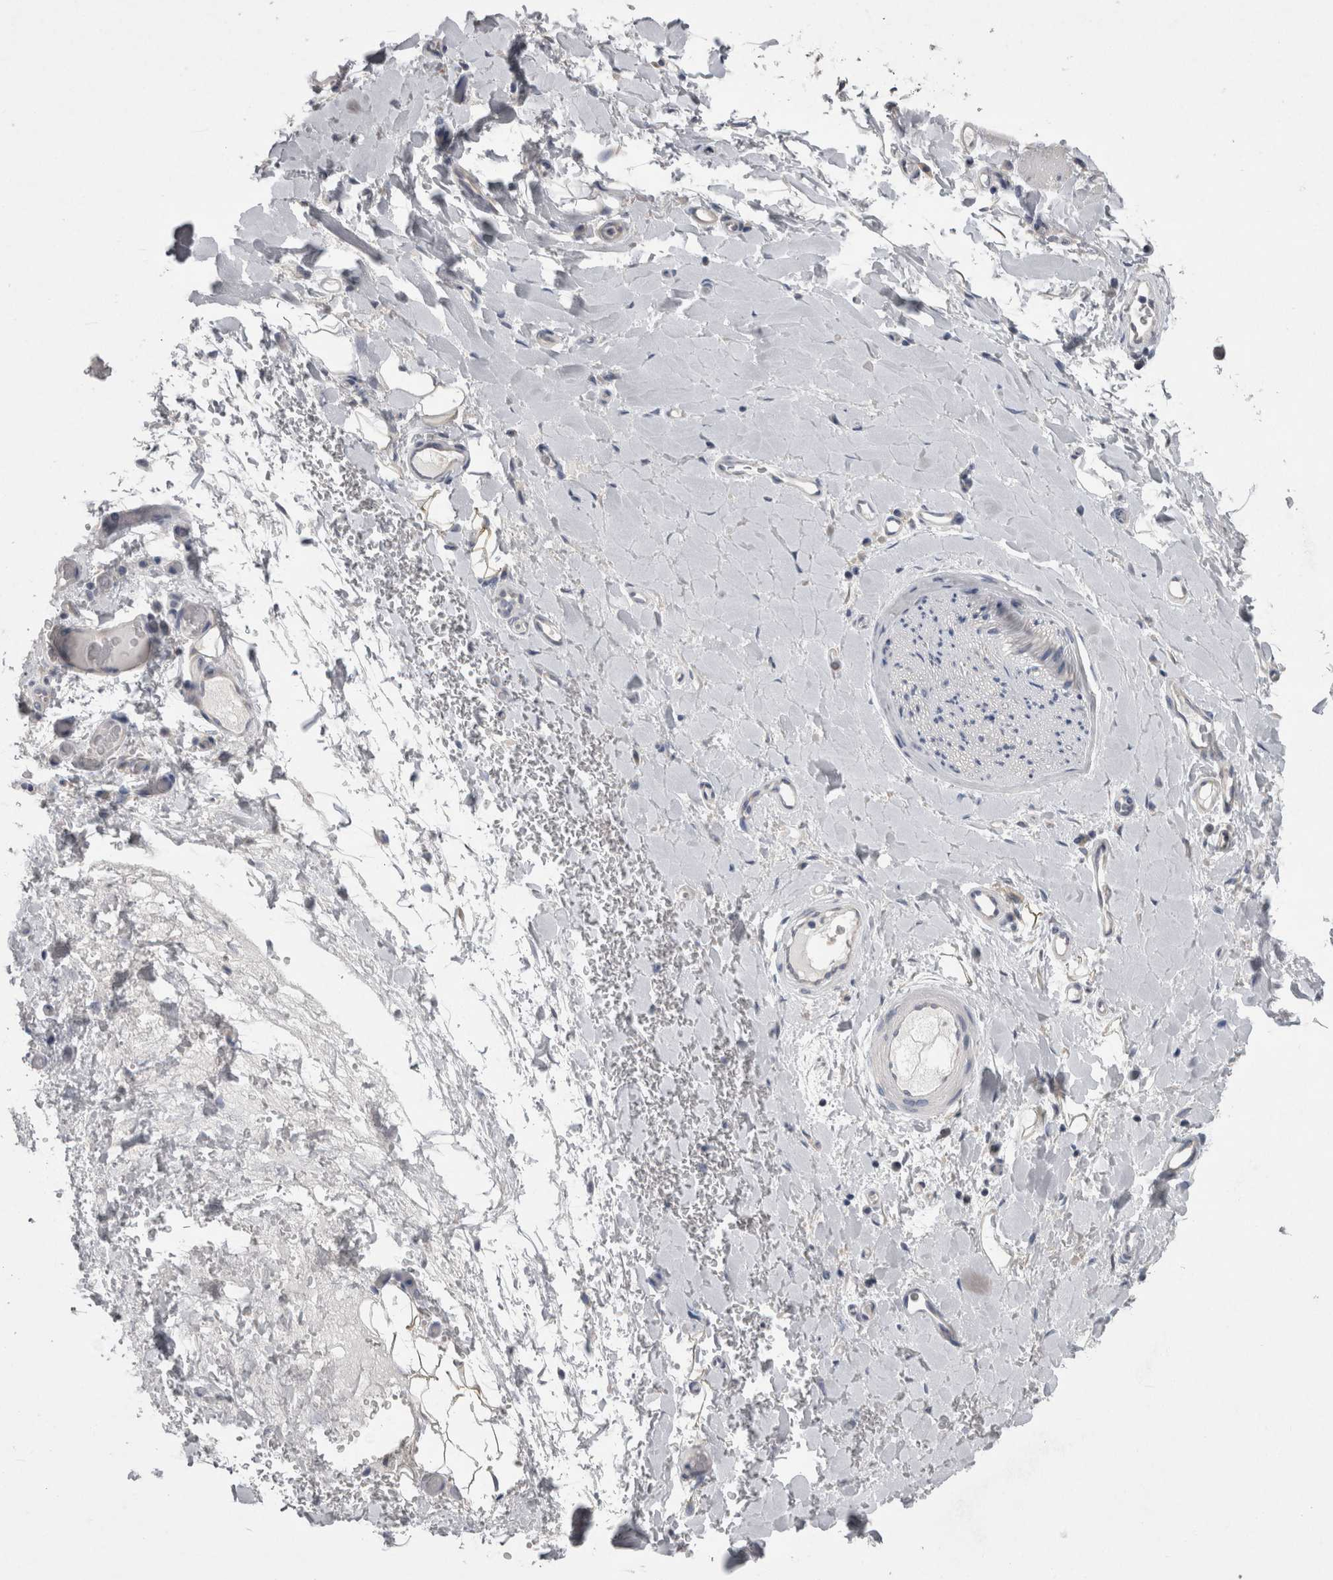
{"staining": {"intensity": "negative", "quantity": "none", "location": "none"}, "tissue": "adipose tissue", "cell_type": "Adipocytes", "image_type": "normal", "snomed": [{"axis": "morphology", "description": "Normal tissue, NOS"}, {"axis": "morphology", "description": "Adenocarcinoma, NOS"}, {"axis": "topography", "description": "Esophagus"}], "caption": "Adipose tissue stained for a protein using immunohistochemistry shows no staining adipocytes.", "gene": "LRRC40", "patient": {"sex": "male", "age": 62}}